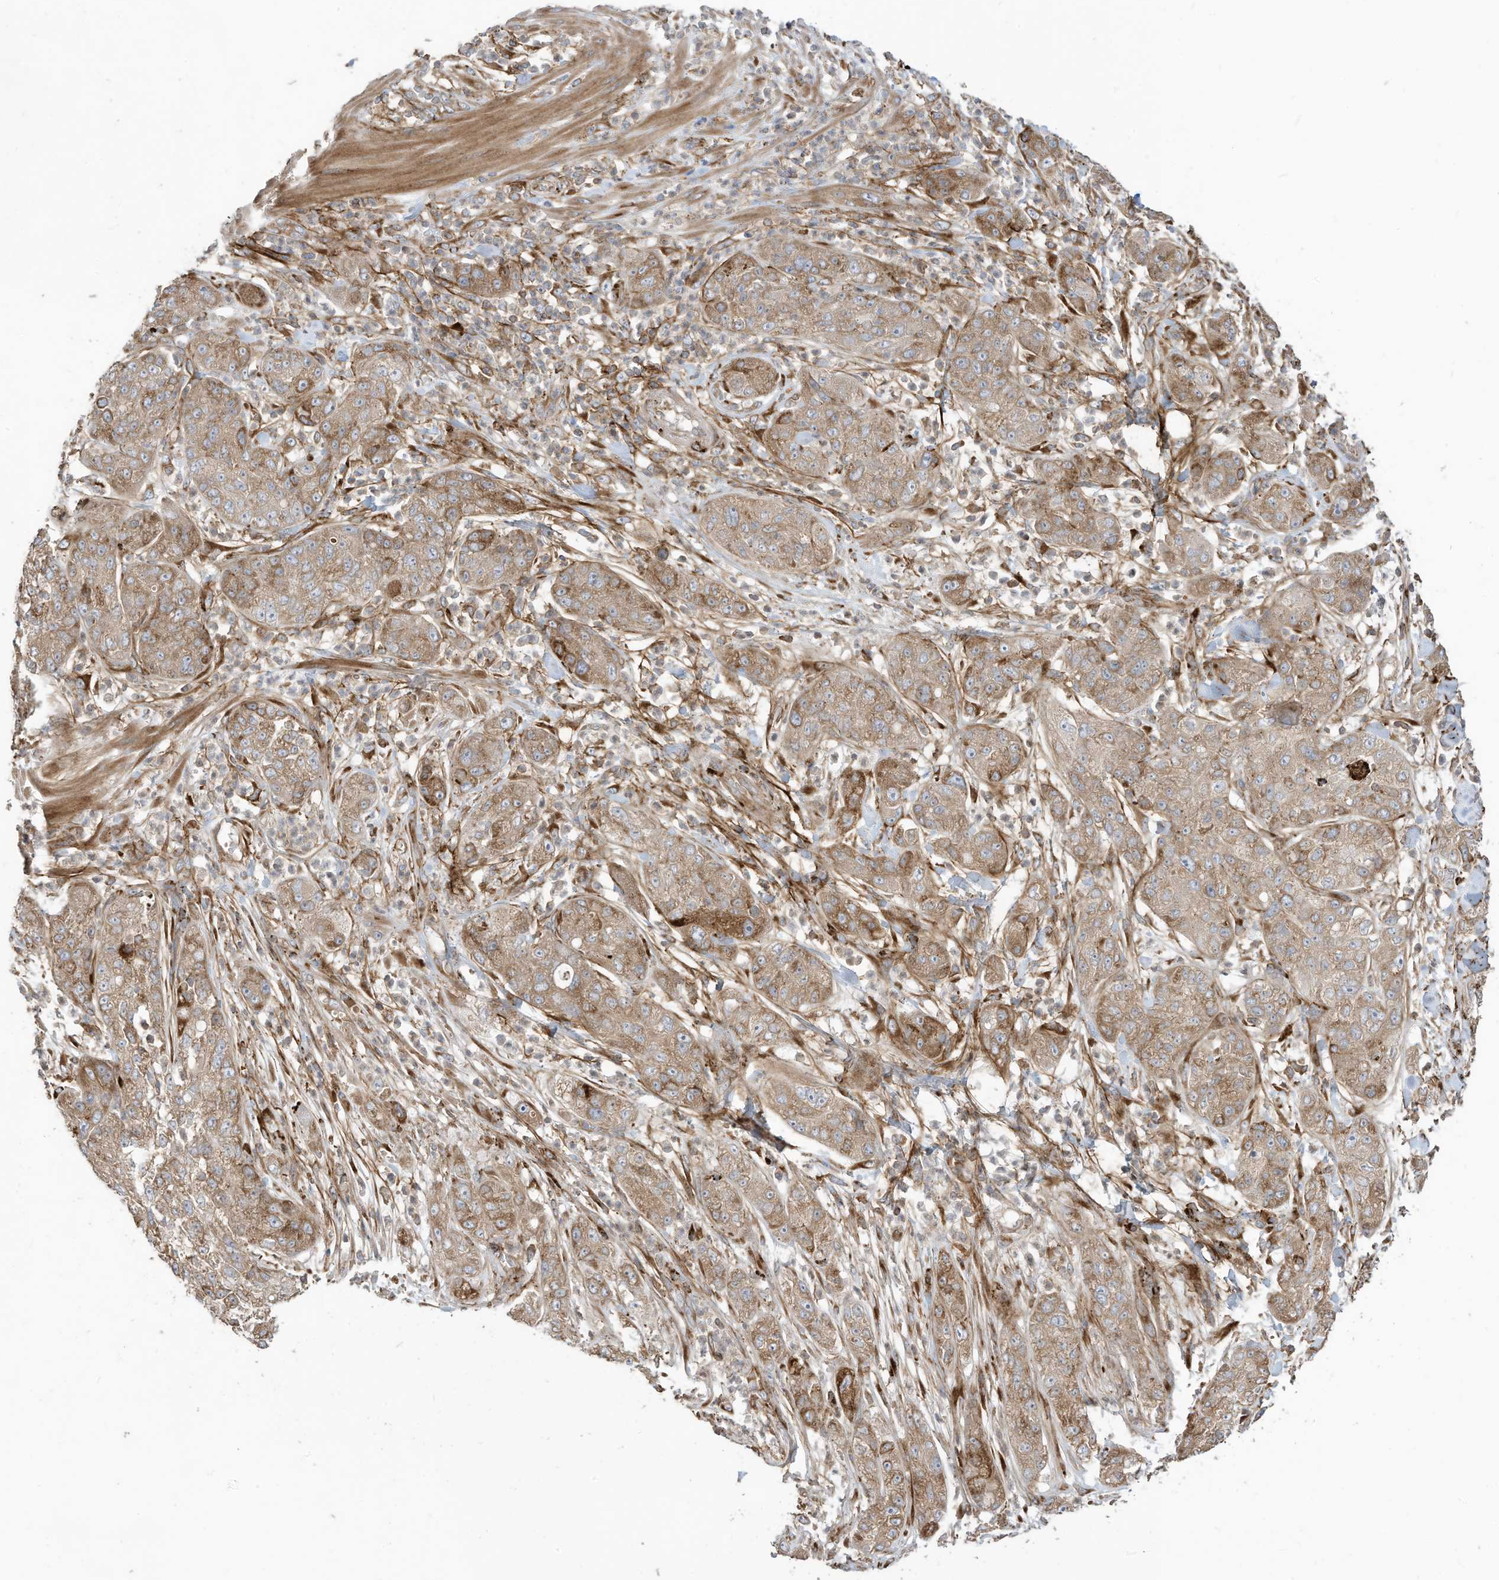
{"staining": {"intensity": "moderate", "quantity": ">75%", "location": "cytoplasmic/membranous"}, "tissue": "pancreatic cancer", "cell_type": "Tumor cells", "image_type": "cancer", "snomed": [{"axis": "morphology", "description": "Adenocarcinoma, NOS"}, {"axis": "topography", "description": "Pancreas"}], "caption": "High-power microscopy captured an immunohistochemistry micrograph of pancreatic adenocarcinoma, revealing moderate cytoplasmic/membranous expression in approximately >75% of tumor cells.", "gene": "TRNAU1AP", "patient": {"sex": "female", "age": 78}}